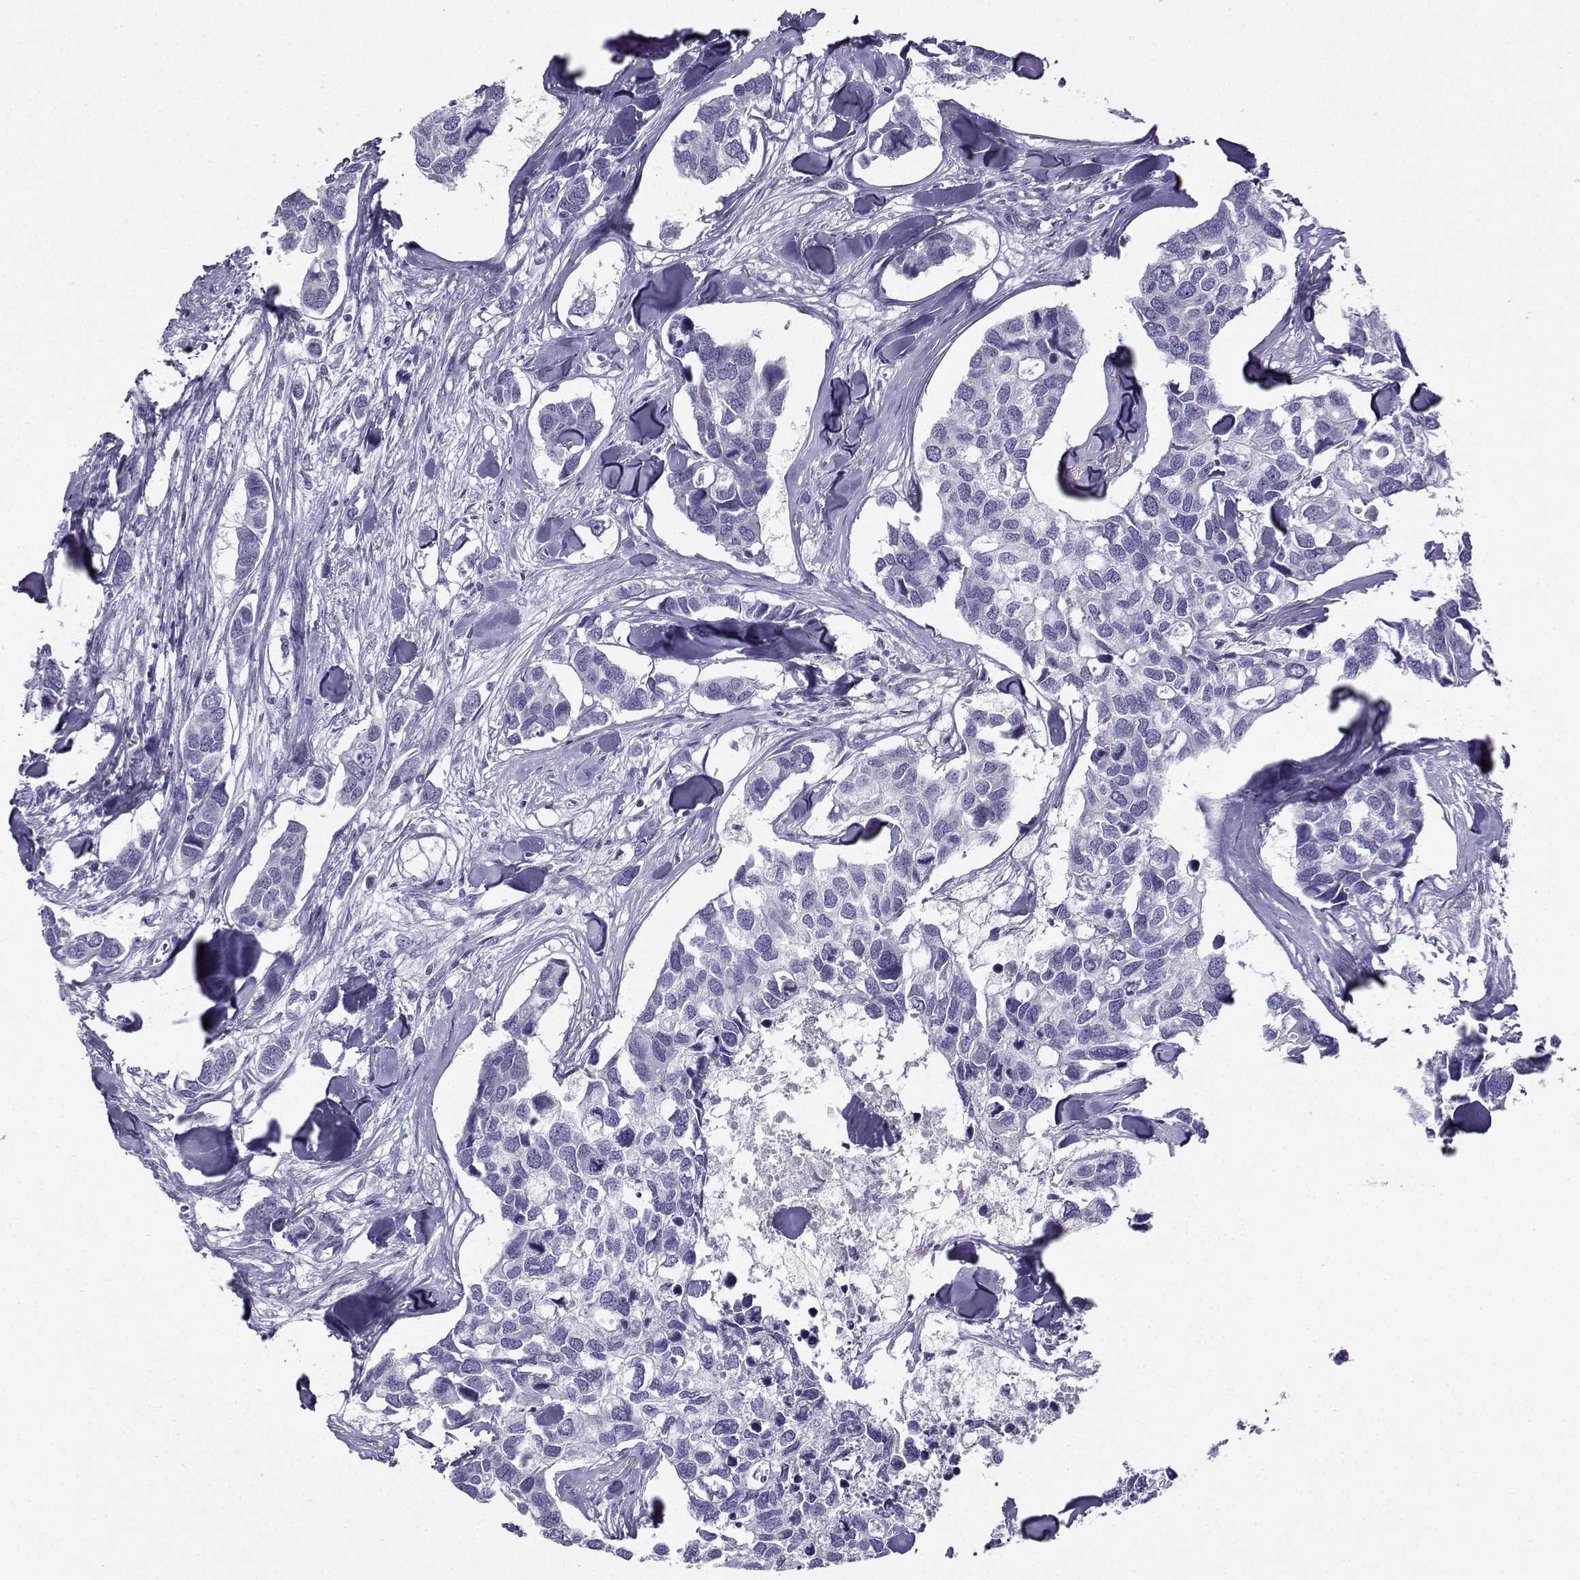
{"staining": {"intensity": "negative", "quantity": "none", "location": "none"}, "tissue": "breast cancer", "cell_type": "Tumor cells", "image_type": "cancer", "snomed": [{"axis": "morphology", "description": "Duct carcinoma"}, {"axis": "topography", "description": "Breast"}], "caption": "DAB immunohistochemical staining of human intraductal carcinoma (breast) demonstrates no significant expression in tumor cells. Brightfield microscopy of immunohistochemistry stained with DAB (3,3'-diaminobenzidine) (brown) and hematoxylin (blue), captured at high magnification.", "gene": "FBXO24", "patient": {"sex": "female", "age": 83}}